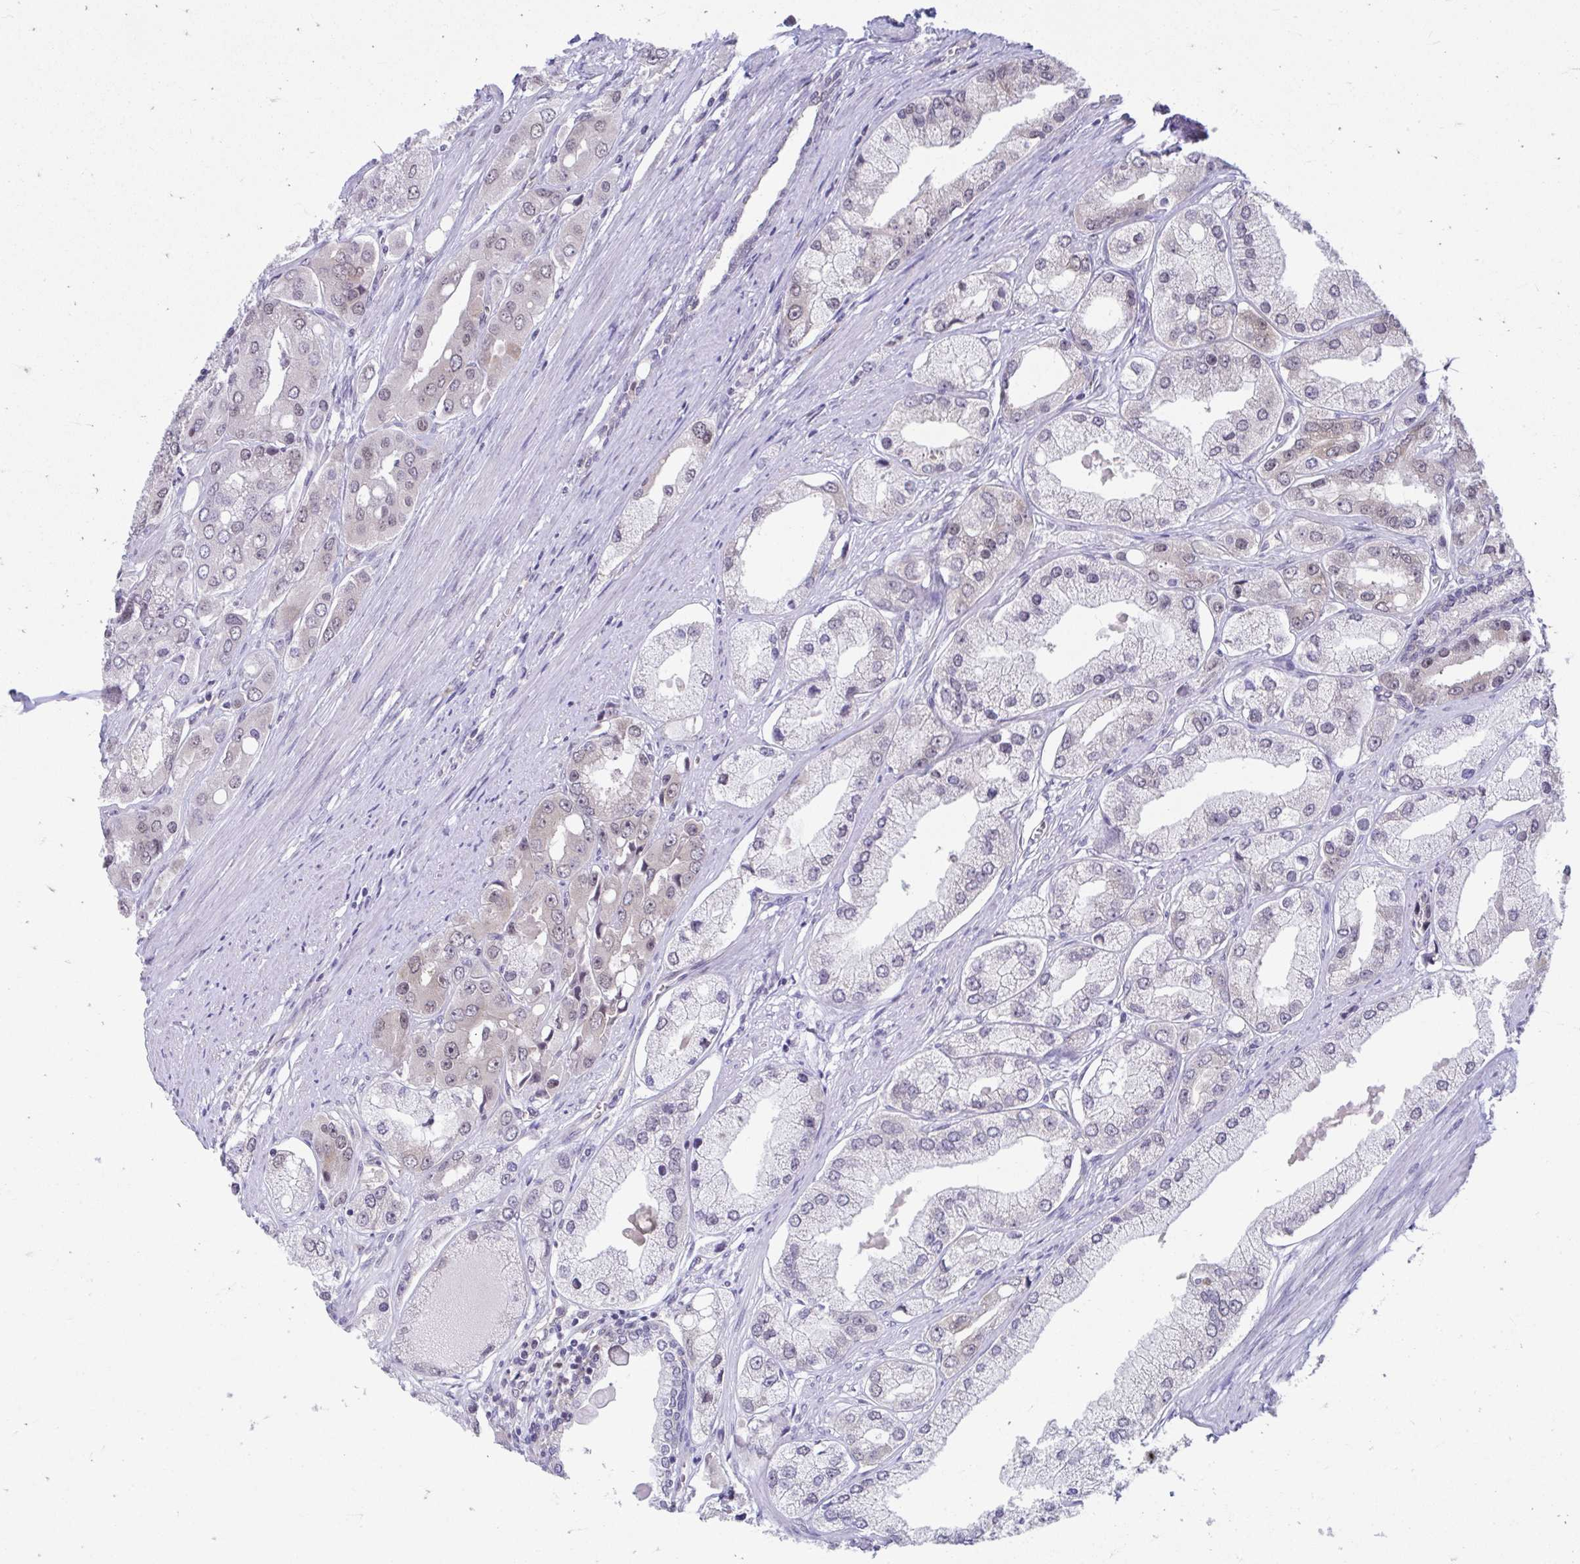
{"staining": {"intensity": "weak", "quantity": "<25%", "location": "nuclear"}, "tissue": "prostate cancer", "cell_type": "Tumor cells", "image_type": "cancer", "snomed": [{"axis": "morphology", "description": "Adenocarcinoma, Low grade"}, {"axis": "topography", "description": "Prostate"}], "caption": "A histopathology image of human low-grade adenocarcinoma (prostate) is negative for staining in tumor cells.", "gene": "SELENON", "patient": {"sex": "male", "age": 69}}